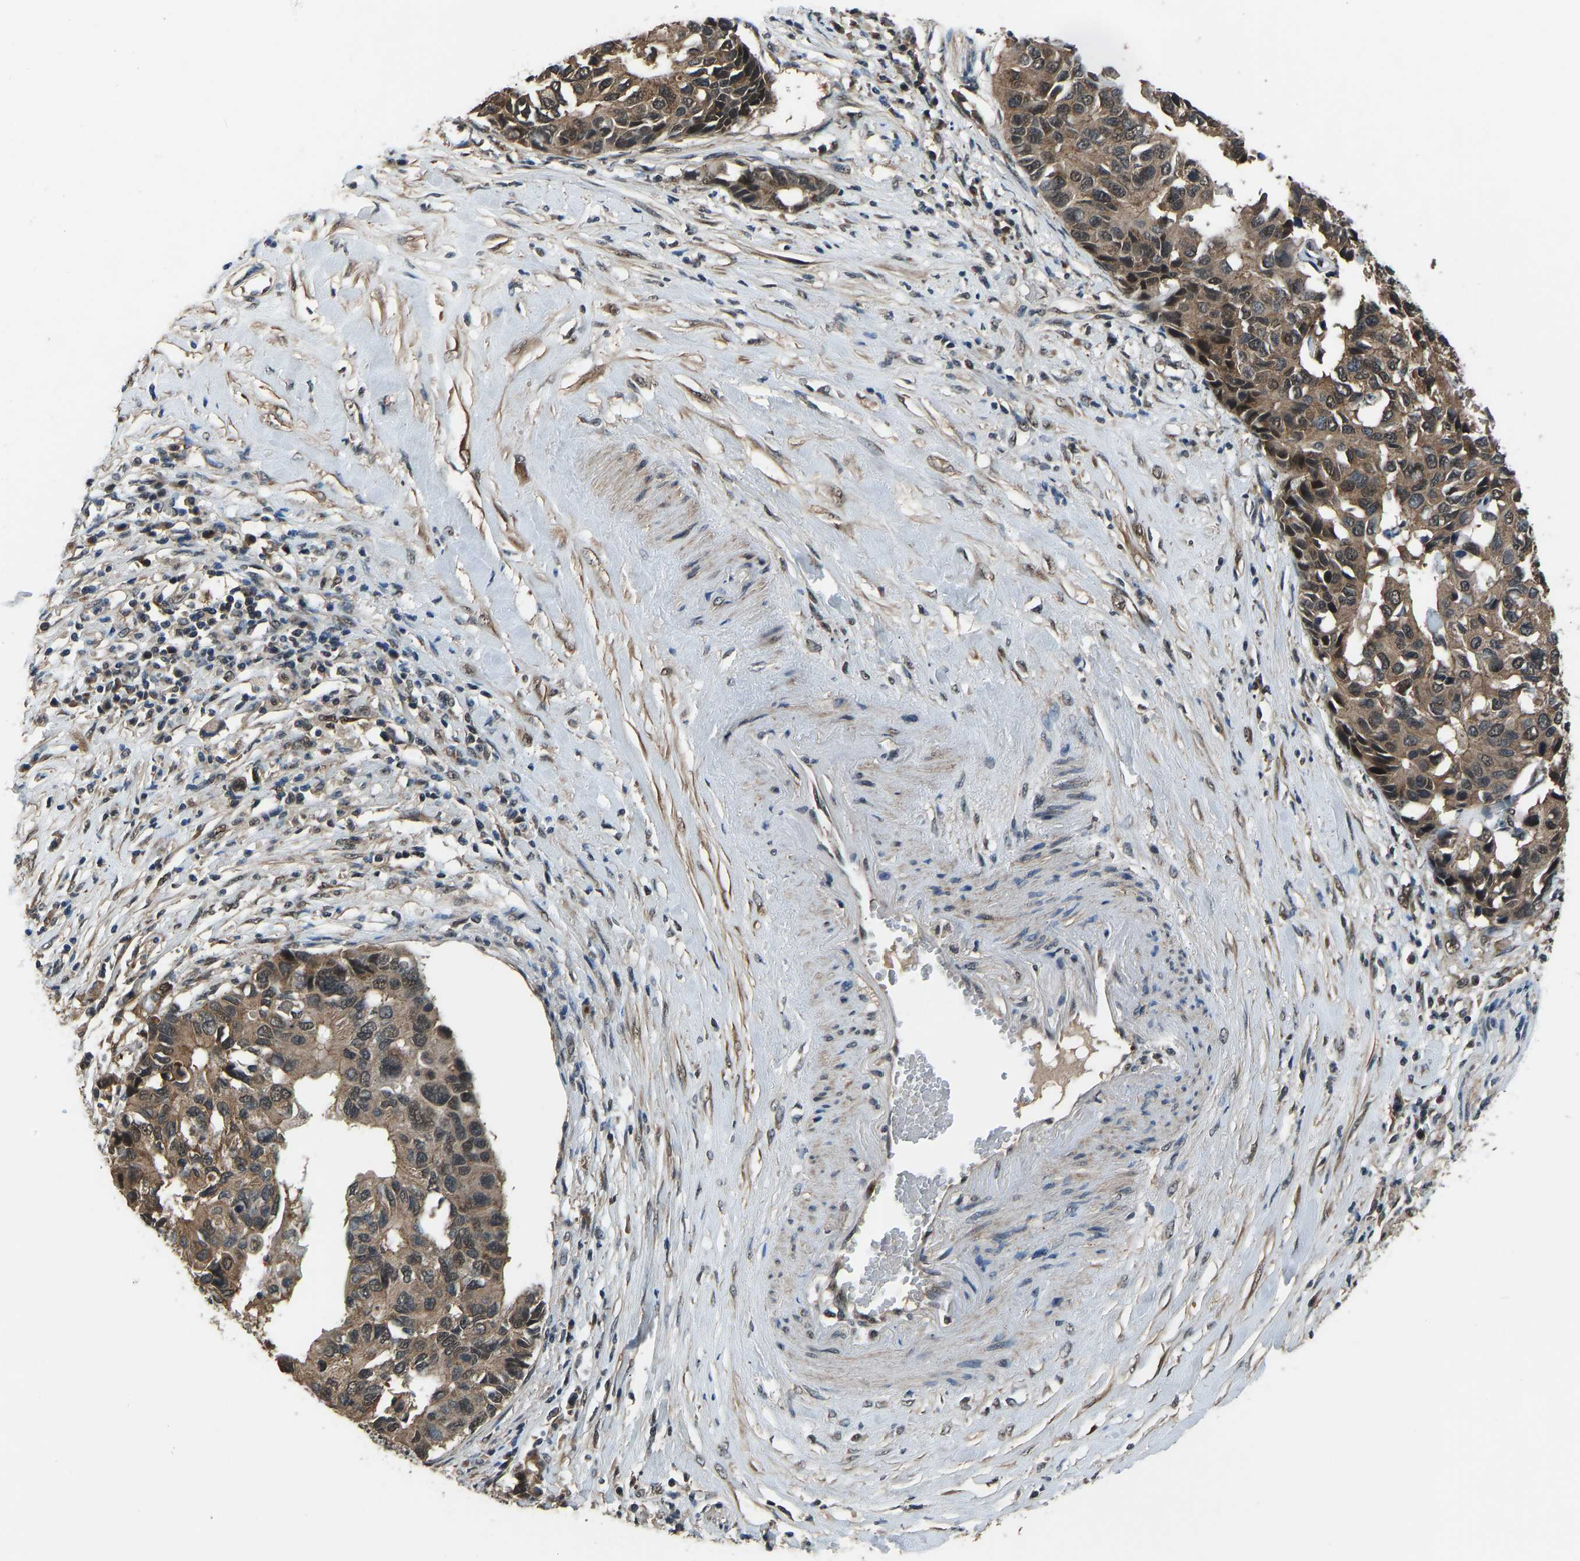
{"staining": {"intensity": "moderate", "quantity": ">75%", "location": "cytoplasmic/membranous,nuclear"}, "tissue": "pancreatic cancer", "cell_type": "Tumor cells", "image_type": "cancer", "snomed": [{"axis": "morphology", "description": "Adenocarcinoma, NOS"}, {"axis": "topography", "description": "Pancreas"}], "caption": "Tumor cells show medium levels of moderate cytoplasmic/membranous and nuclear expression in approximately >75% of cells in human adenocarcinoma (pancreatic).", "gene": "TOX4", "patient": {"sex": "female", "age": 56}}